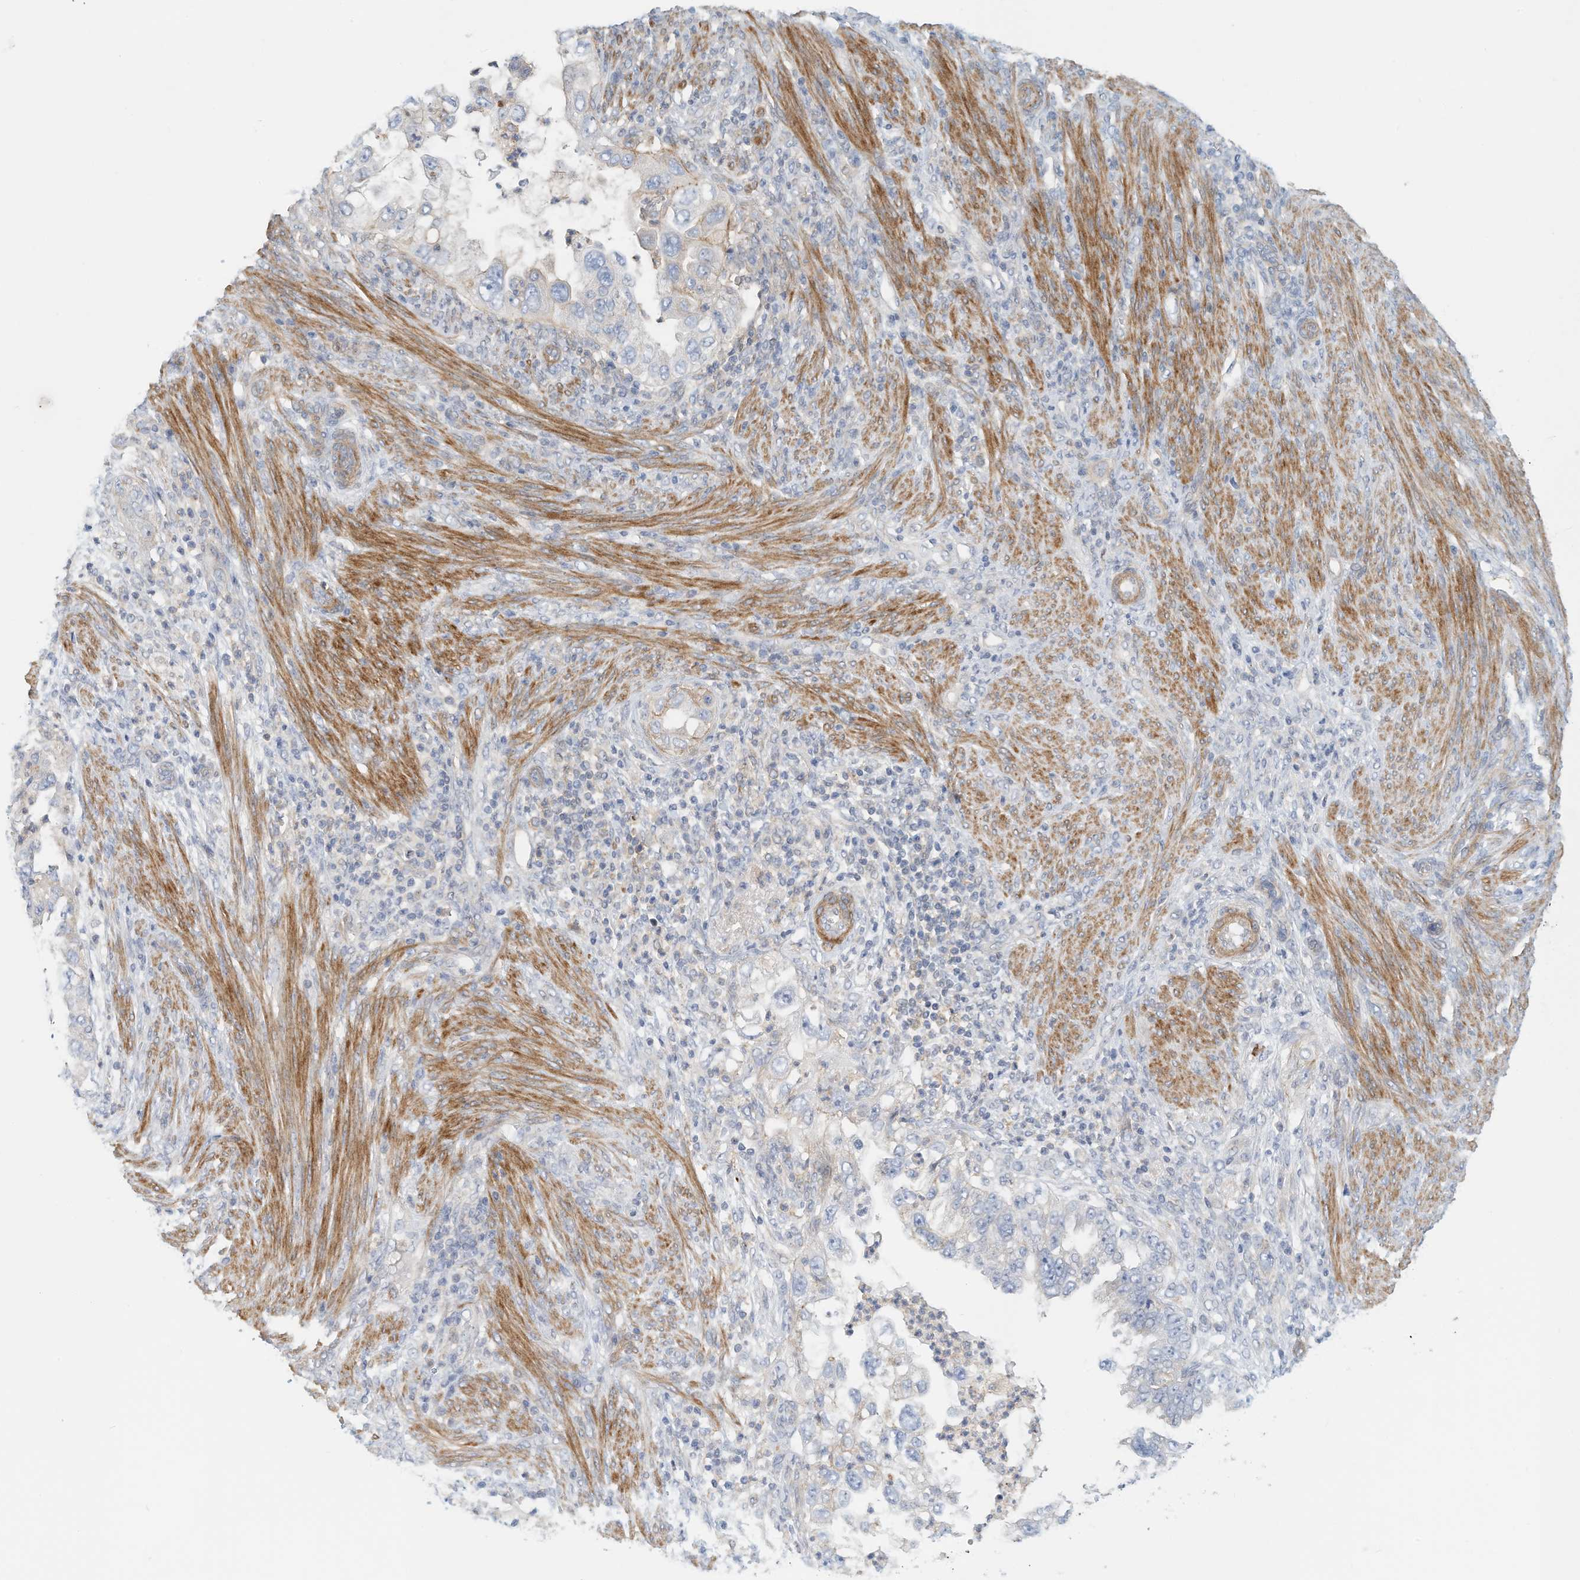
{"staining": {"intensity": "negative", "quantity": "none", "location": "none"}, "tissue": "endometrial cancer", "cell_type": "Tumor cells", "image_type": "cancer", "snomed": [{"axis": "morphology", "description": "Adenocarcinoma, NOS"}, {"axis": "topography", "description": "Endometrium"}], "caption": "This is an immunohistochemistry micrograph of endometrial adenocarcinoma. There is no staining in tumor cells.", "gene": "MICAL1", "patient": {"sex": "female", "age": 85}}